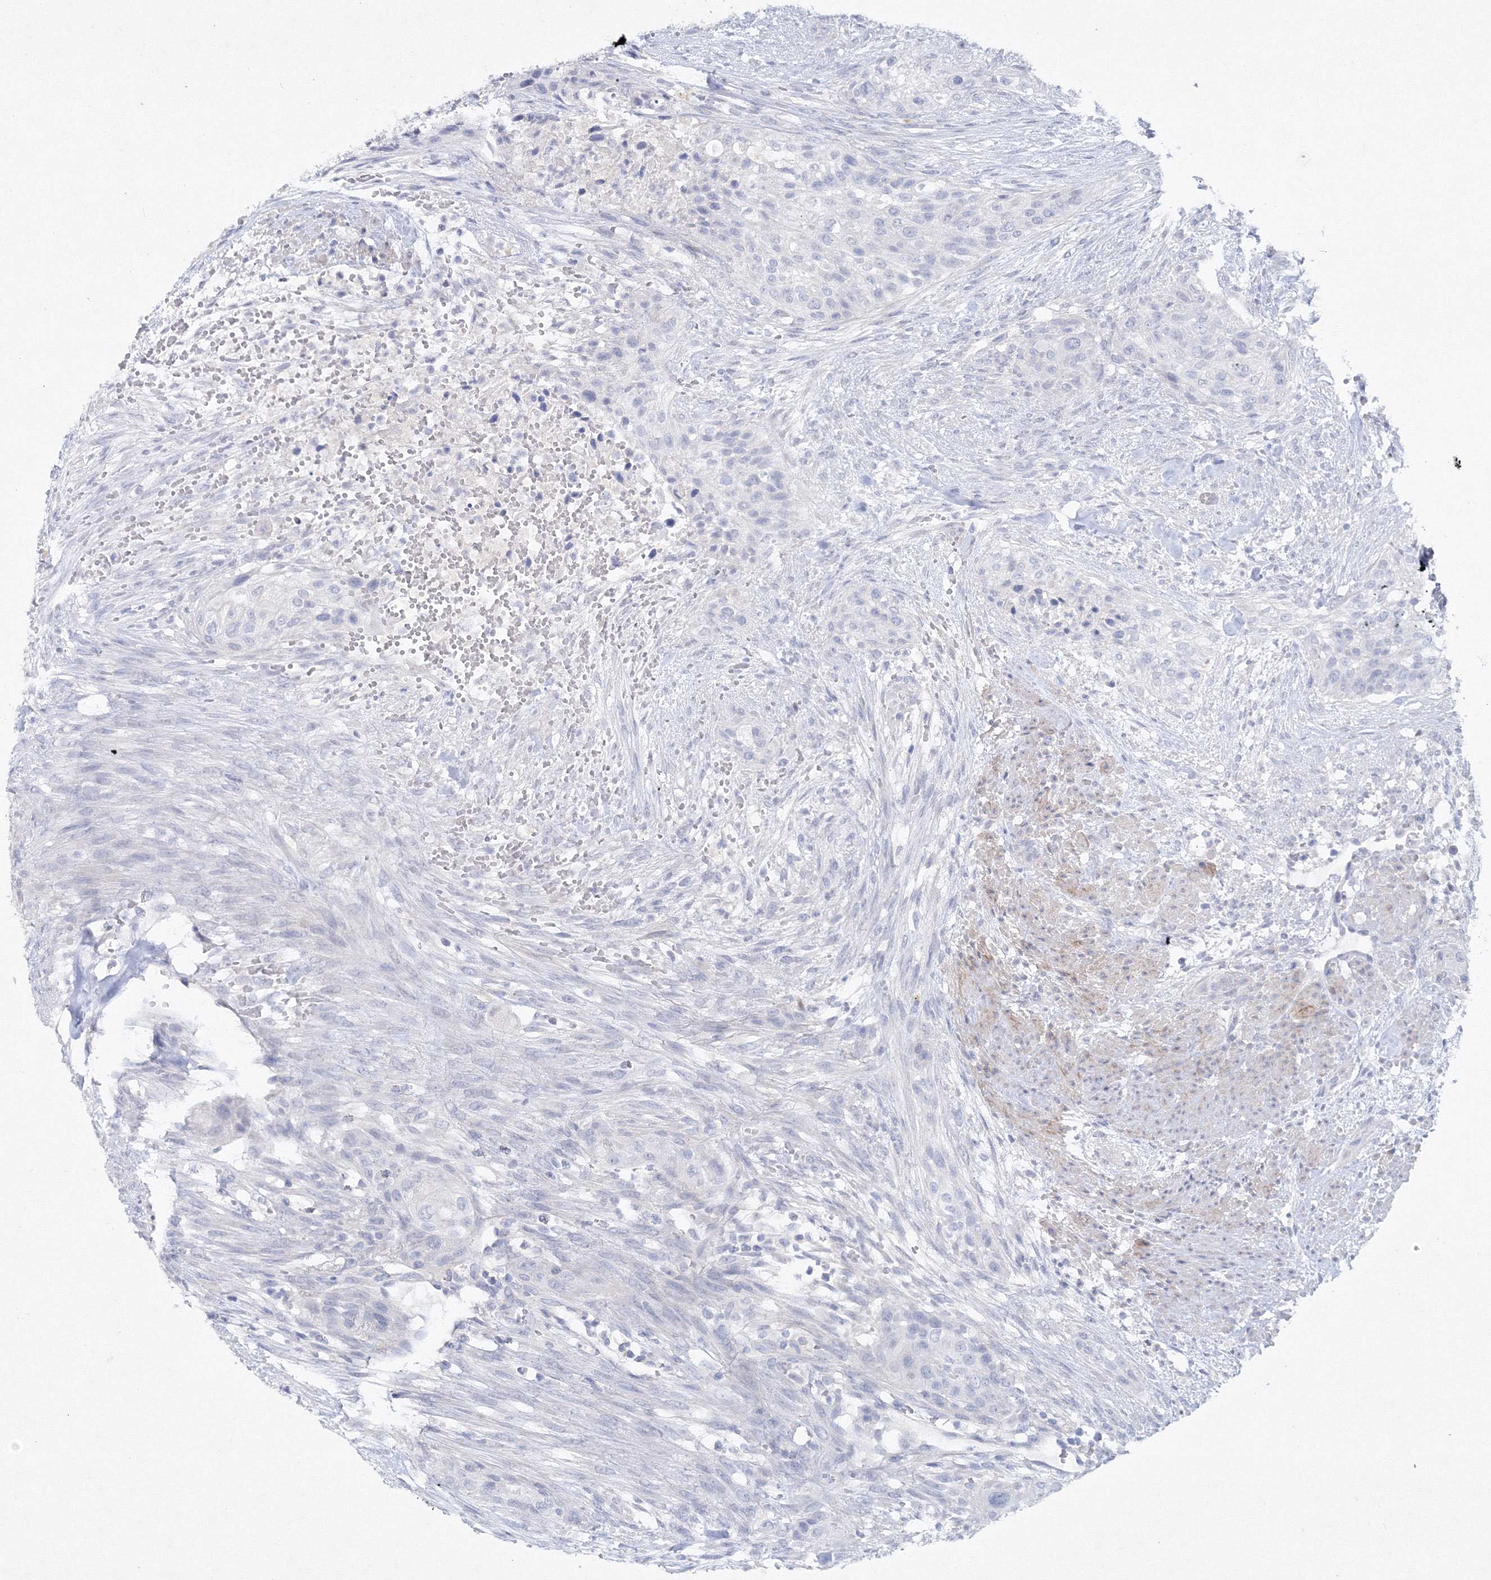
{"staining": {"intensity": "negative", "quantity": "none", "location": "none"}, "tissue": "urothelial cancer", "cell_type": "Tumor cells", "image_type": "cancer", "snomed": [{"axis": "morphology", "description": "Urothelial carcinoma, High grade"}, {"axis": "topography", "description": "Urinary bladder"}], "caption": "A photomicrograph of human high-grade urothelial carcinoma is negative for staining in tumor cells.", "gene": "GCKR", "patient": {"sex": "male", "age": 35}}